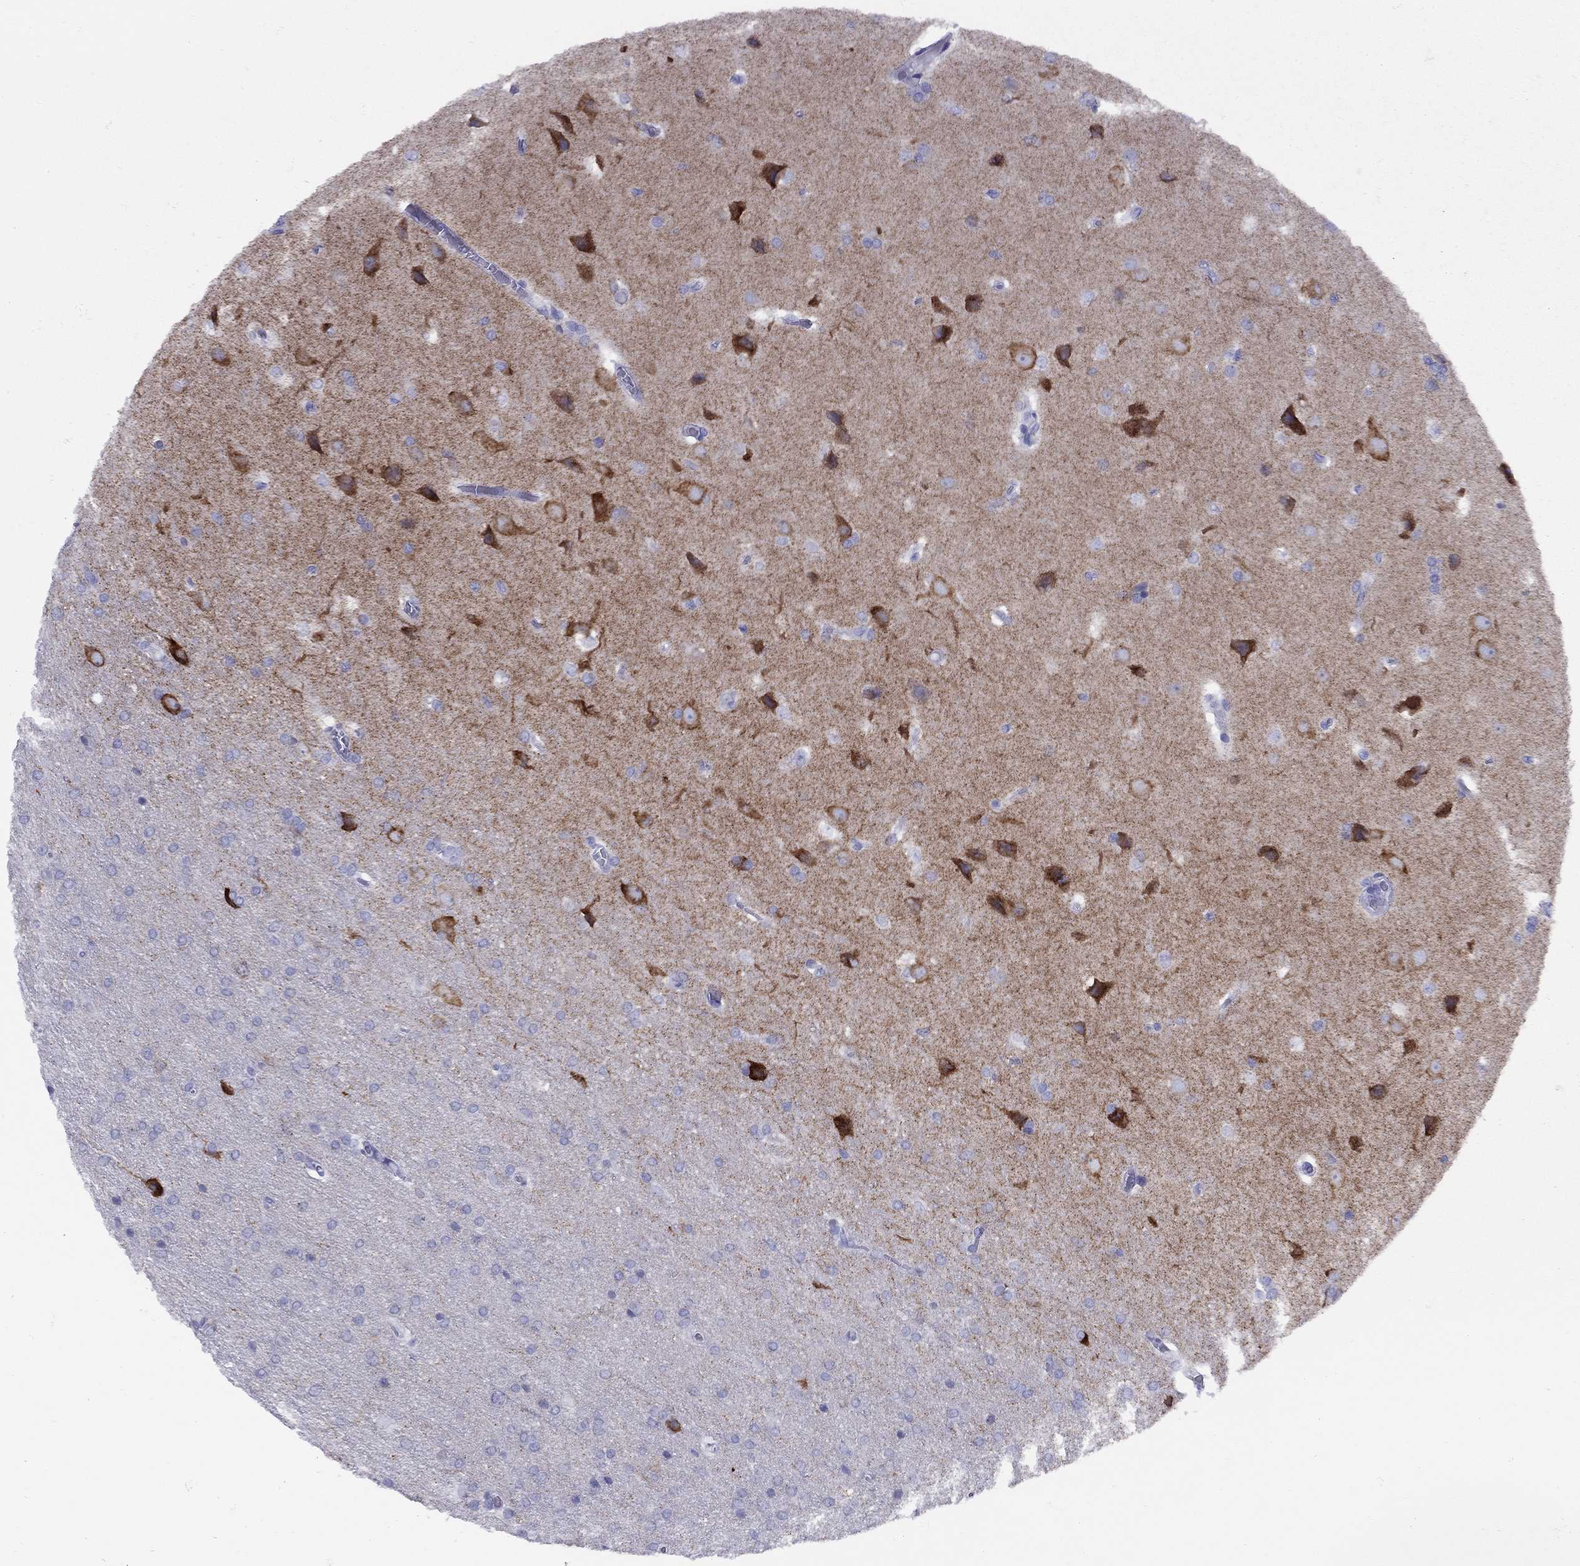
{"staining": {"intensity": "negative", "quantity": "none", "location": "none"}, "tissue": "glioma", "cell_type": "Tumor cells", "image_type": "cancer", "snomed": [{"axis": "morphology", "description": "Glioma, malignant, Low grade"}, {"axis": "topography", "description": "Brain"}], "caption": "Immunohistochemistry histopathology image of neoplastic tissue: glioma stained with DAB (3,3'-diaminobenzidine) exhibits no significant protein staining in tumor cells.", "gene": "GRIA2", "patient": {"sex": "female", "age": 32}}